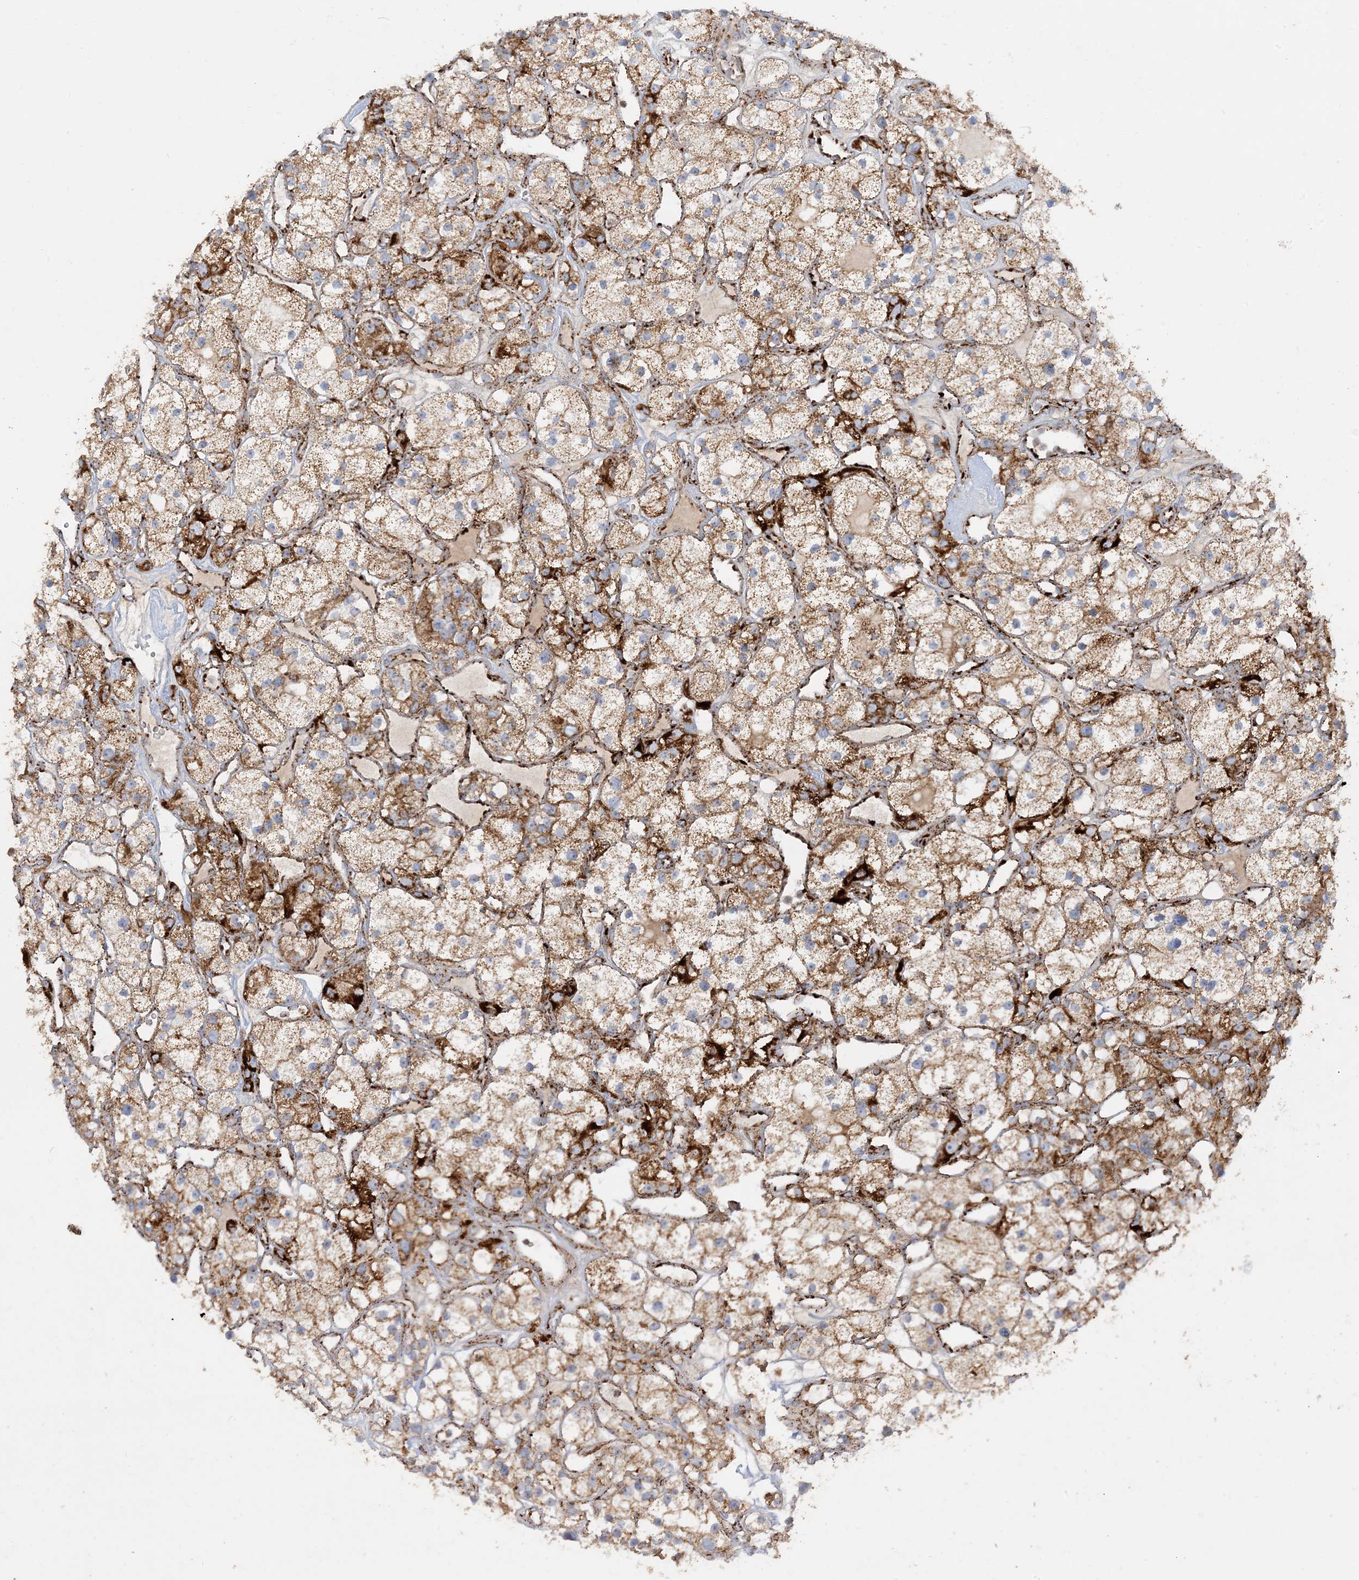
{"staining": {"intensity": "strong", "quantity": ">75%", "location": "cytoplasmic/membranous"}, "tissue": "renal cancer", "cell_type": "Tumor cells", "image_type": "cancer", "snomed": [{"axis": "morphology", "description": "Adenocarcinoma, NOS"}, {"axis": "topography", "description": "Kidney"}], "caption": "Tumor cells demonstrate high levels of strong cytoplasmic/membranous positivity in about >75% of cells in human renal cancer.", "gene": "NDUFAF3", "patient": {"sex": "female", "age": 57}}